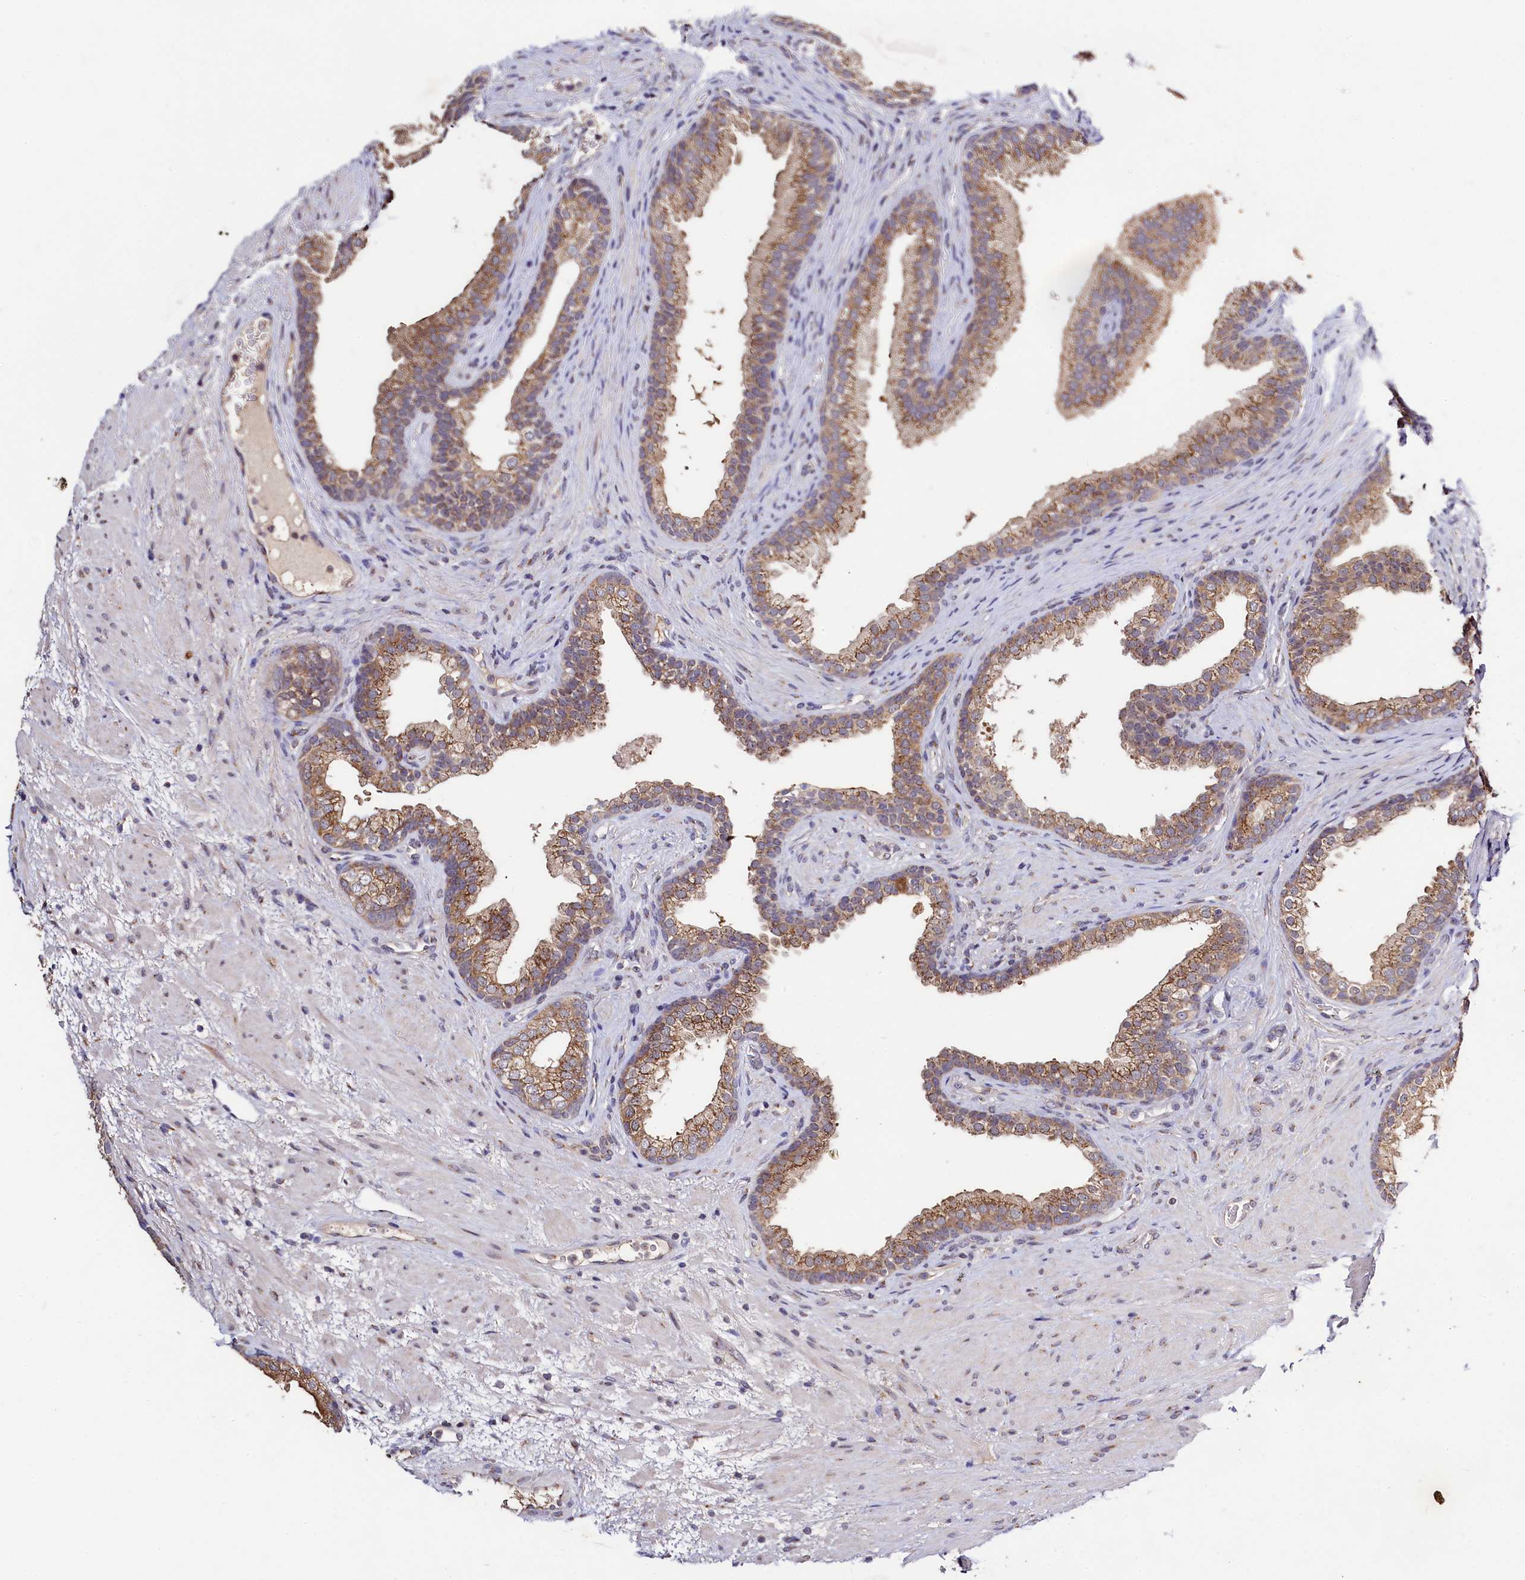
{"staining": {"intensity": "moderate", "quantity": ">75%", "location": "cytoplasmic/membranous"}, "tissue": "prostate", "cell_type": "Glandular cells", "image_type": "normal", "snomed": [{"axis": "morphology", "description": "Normal tissue, NOS"}, {"axis": "topography", "description": "Prostate"}], "caption": "An image of human prostate stained for a protein exhibits moderate cytoplasmic/membranous brown staining in glandular cells.", "gene": "SEC24C", "patient": {"sex": "male", "age": 76}}